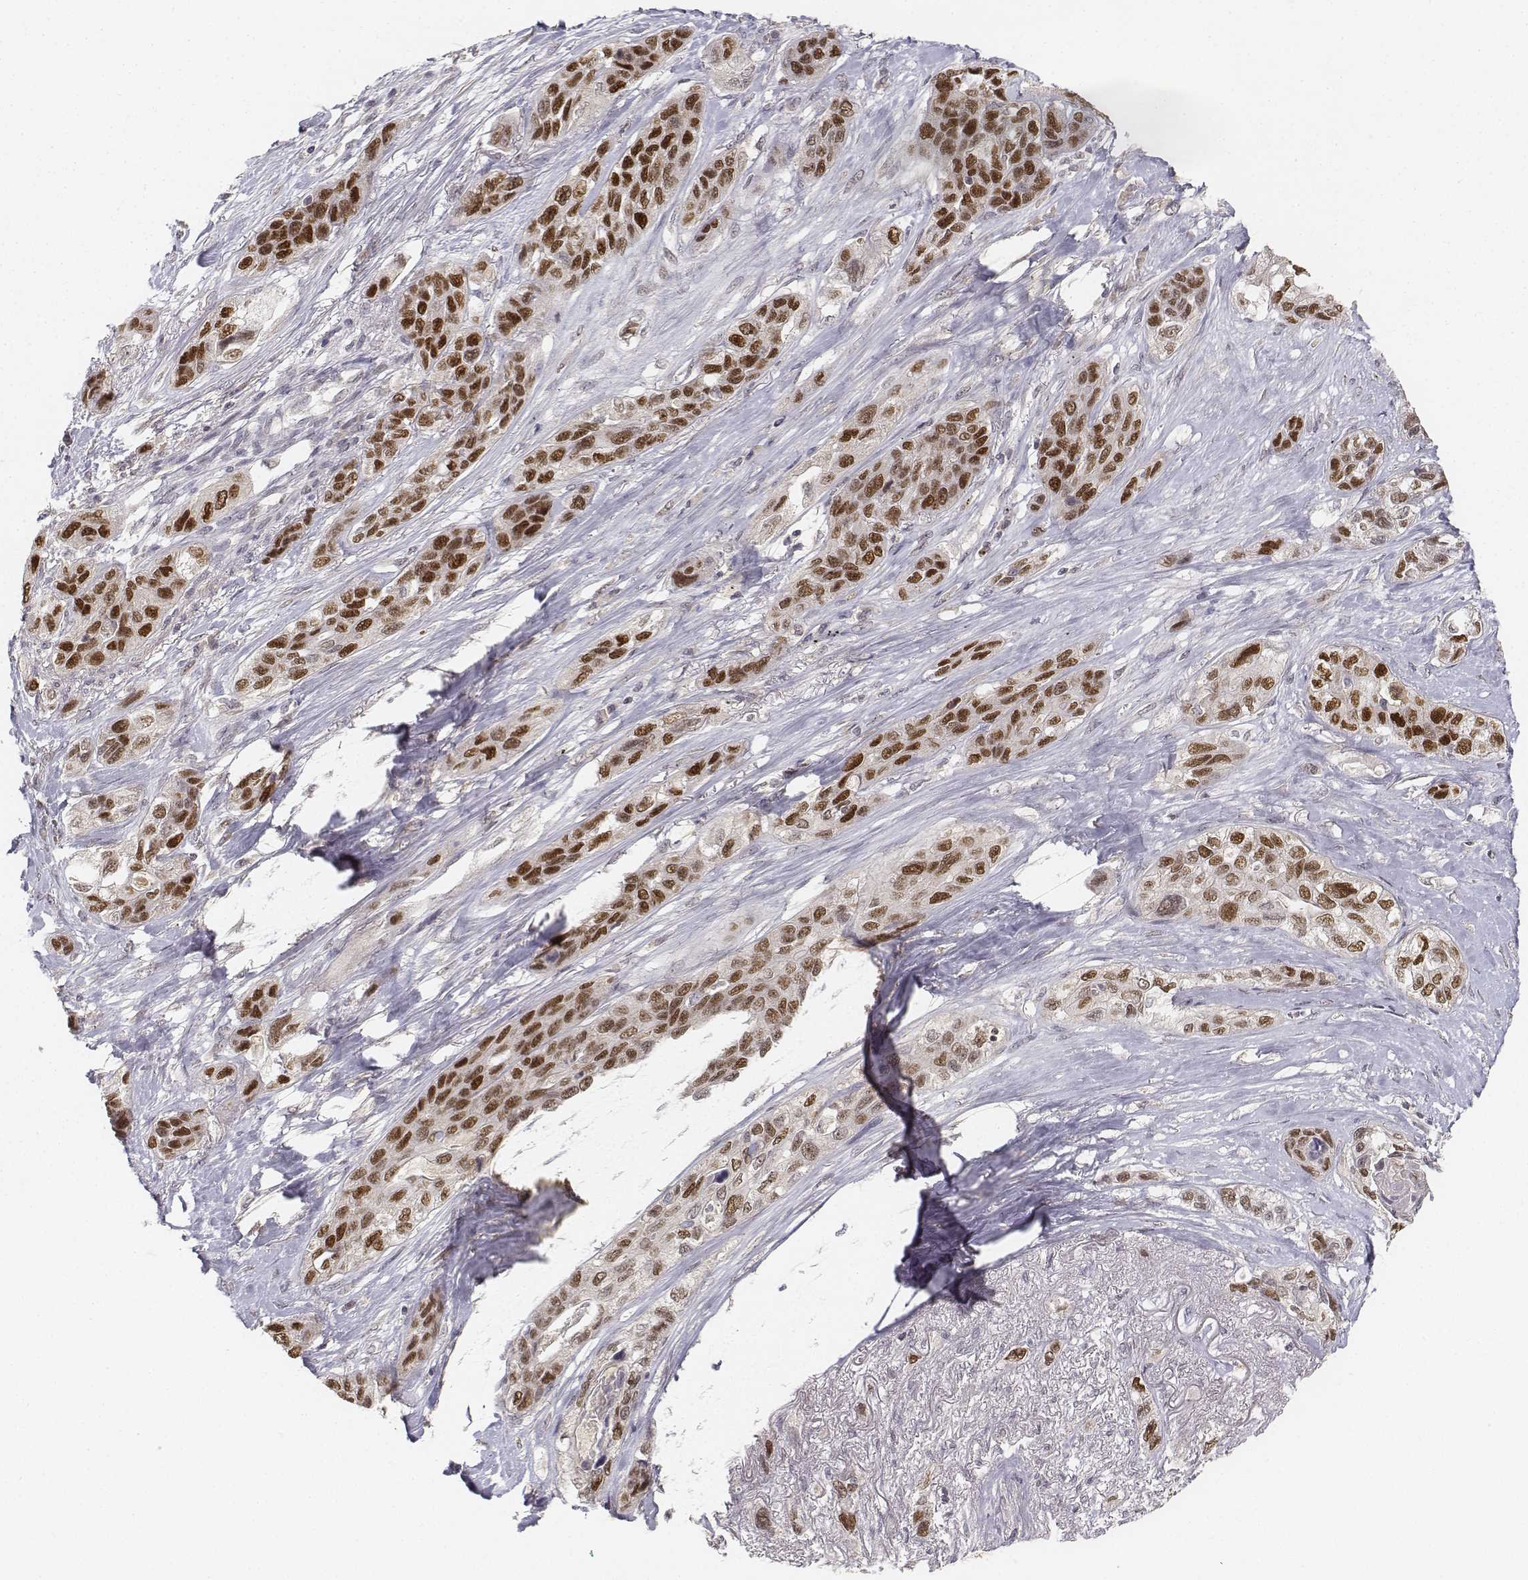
{"staining": {"intensity": "strong", "quantity": ">75%", "location": "nuclear"}, "tissue": "lung cancer", "cell_type": "Tumor cells", "image_type": "cancer", "snomed": [{"axis": "morphology", "description": "Squamous cell carcinoma, NOS"}, {"axis": "topography", "description": "Lung"}], "caption": "Lung cancer was stained to show a protein in brown. There is high levels of strong nuclear expression in approximately >75% of tumor cells. (Stains: DAB (3,3'-diaminobenzidine) in brown, nuclei in blue, Microscopy: brightfield microscopy at high magnification).", "gene": "FANCD2", "patient": {"sex": "female", "age": 70}}